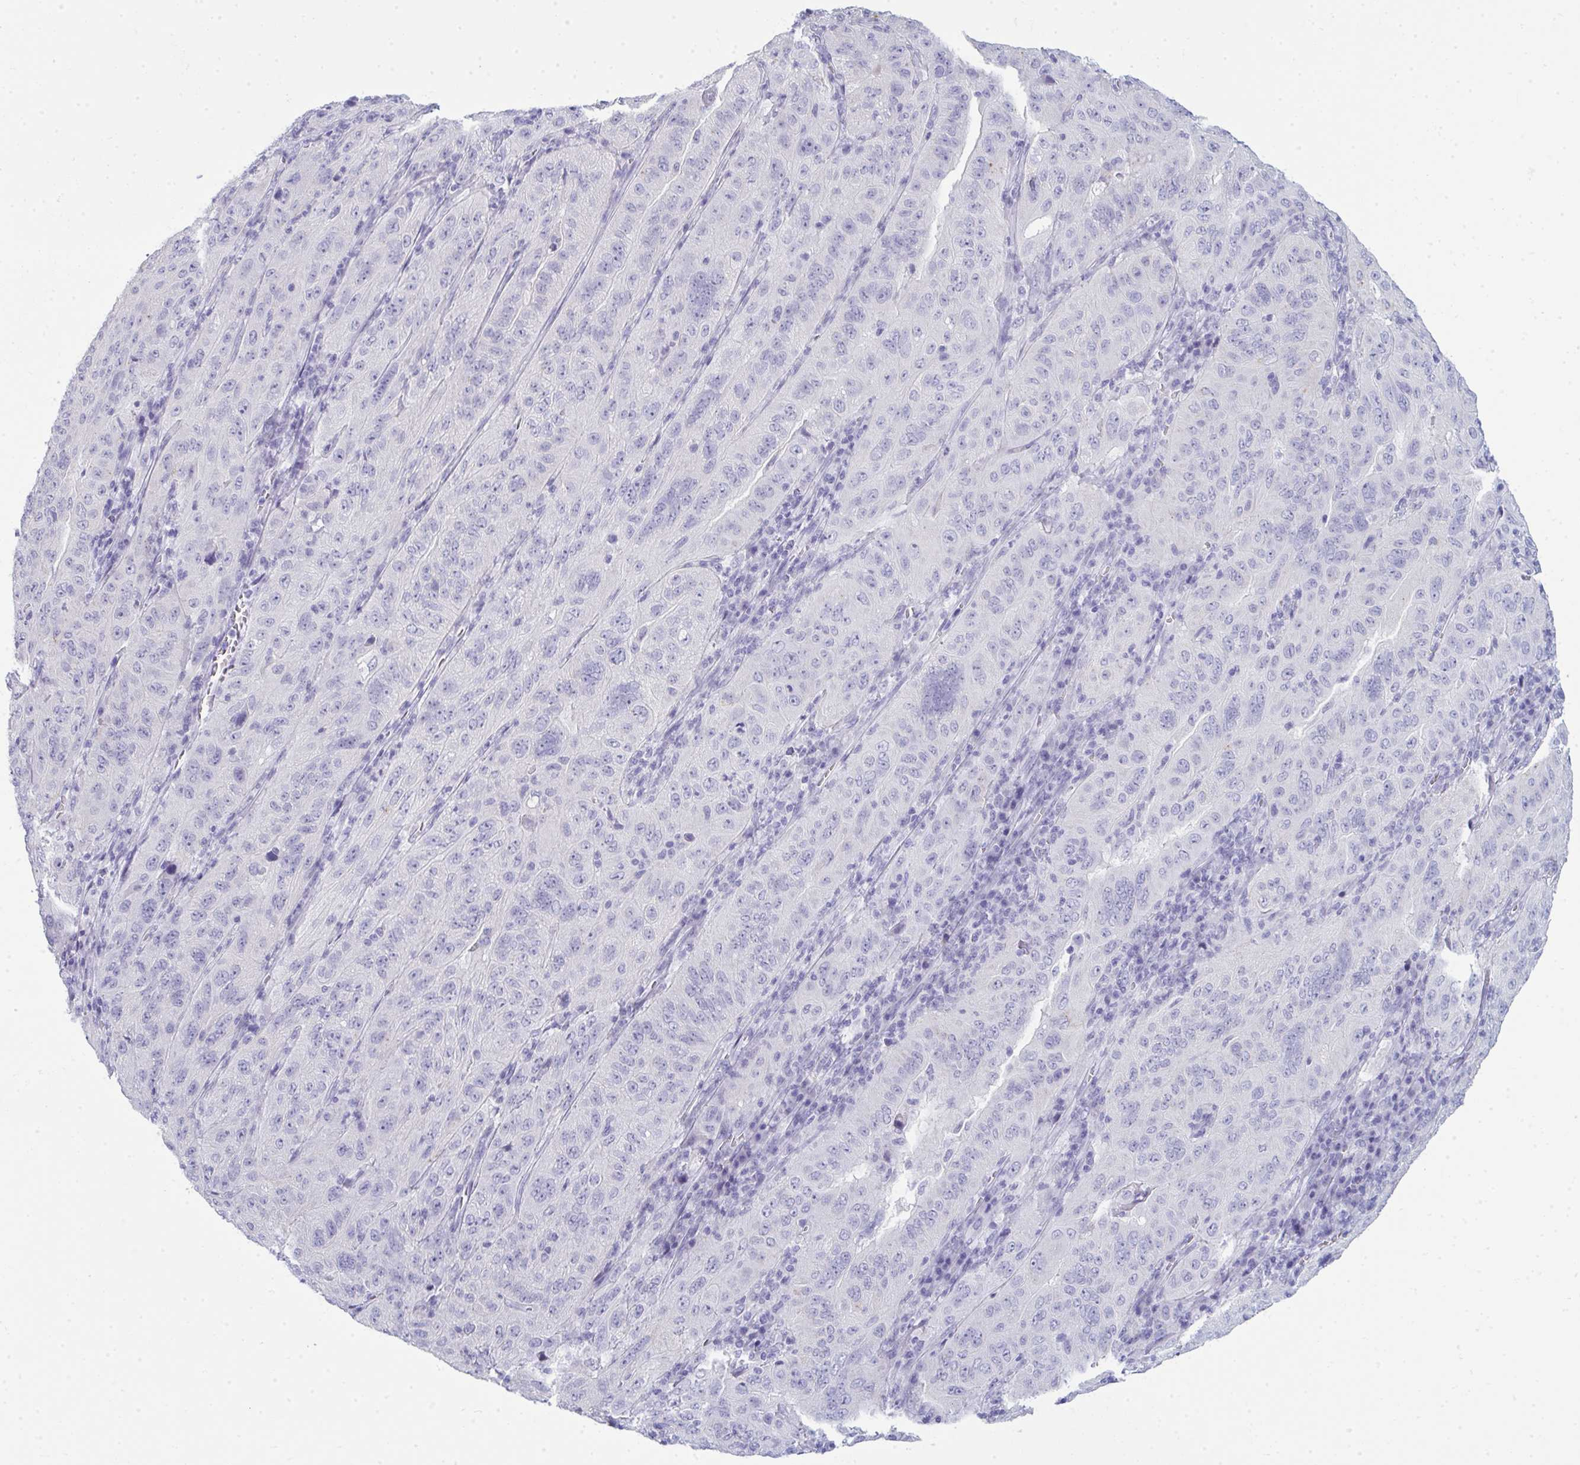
{"staining": {"intensity": "negative", "quantity": "none", "location": "none"}, "tissue": "pancreatic cancer", "cell_type": "Tumor cells", "image_type": "cancer", "snomed": [{"axis": "morphology", "description": "Adenocarcinoma, NOS"}, {"axis": "topography", "description": "Pancreas"}], "caption": "This is an immunohistochemistry histopathology image of pancreatic cancer. There is no staining in tumor cells.", "gene": "QDPR", "patient": {"sex": "male", "age": 63}}